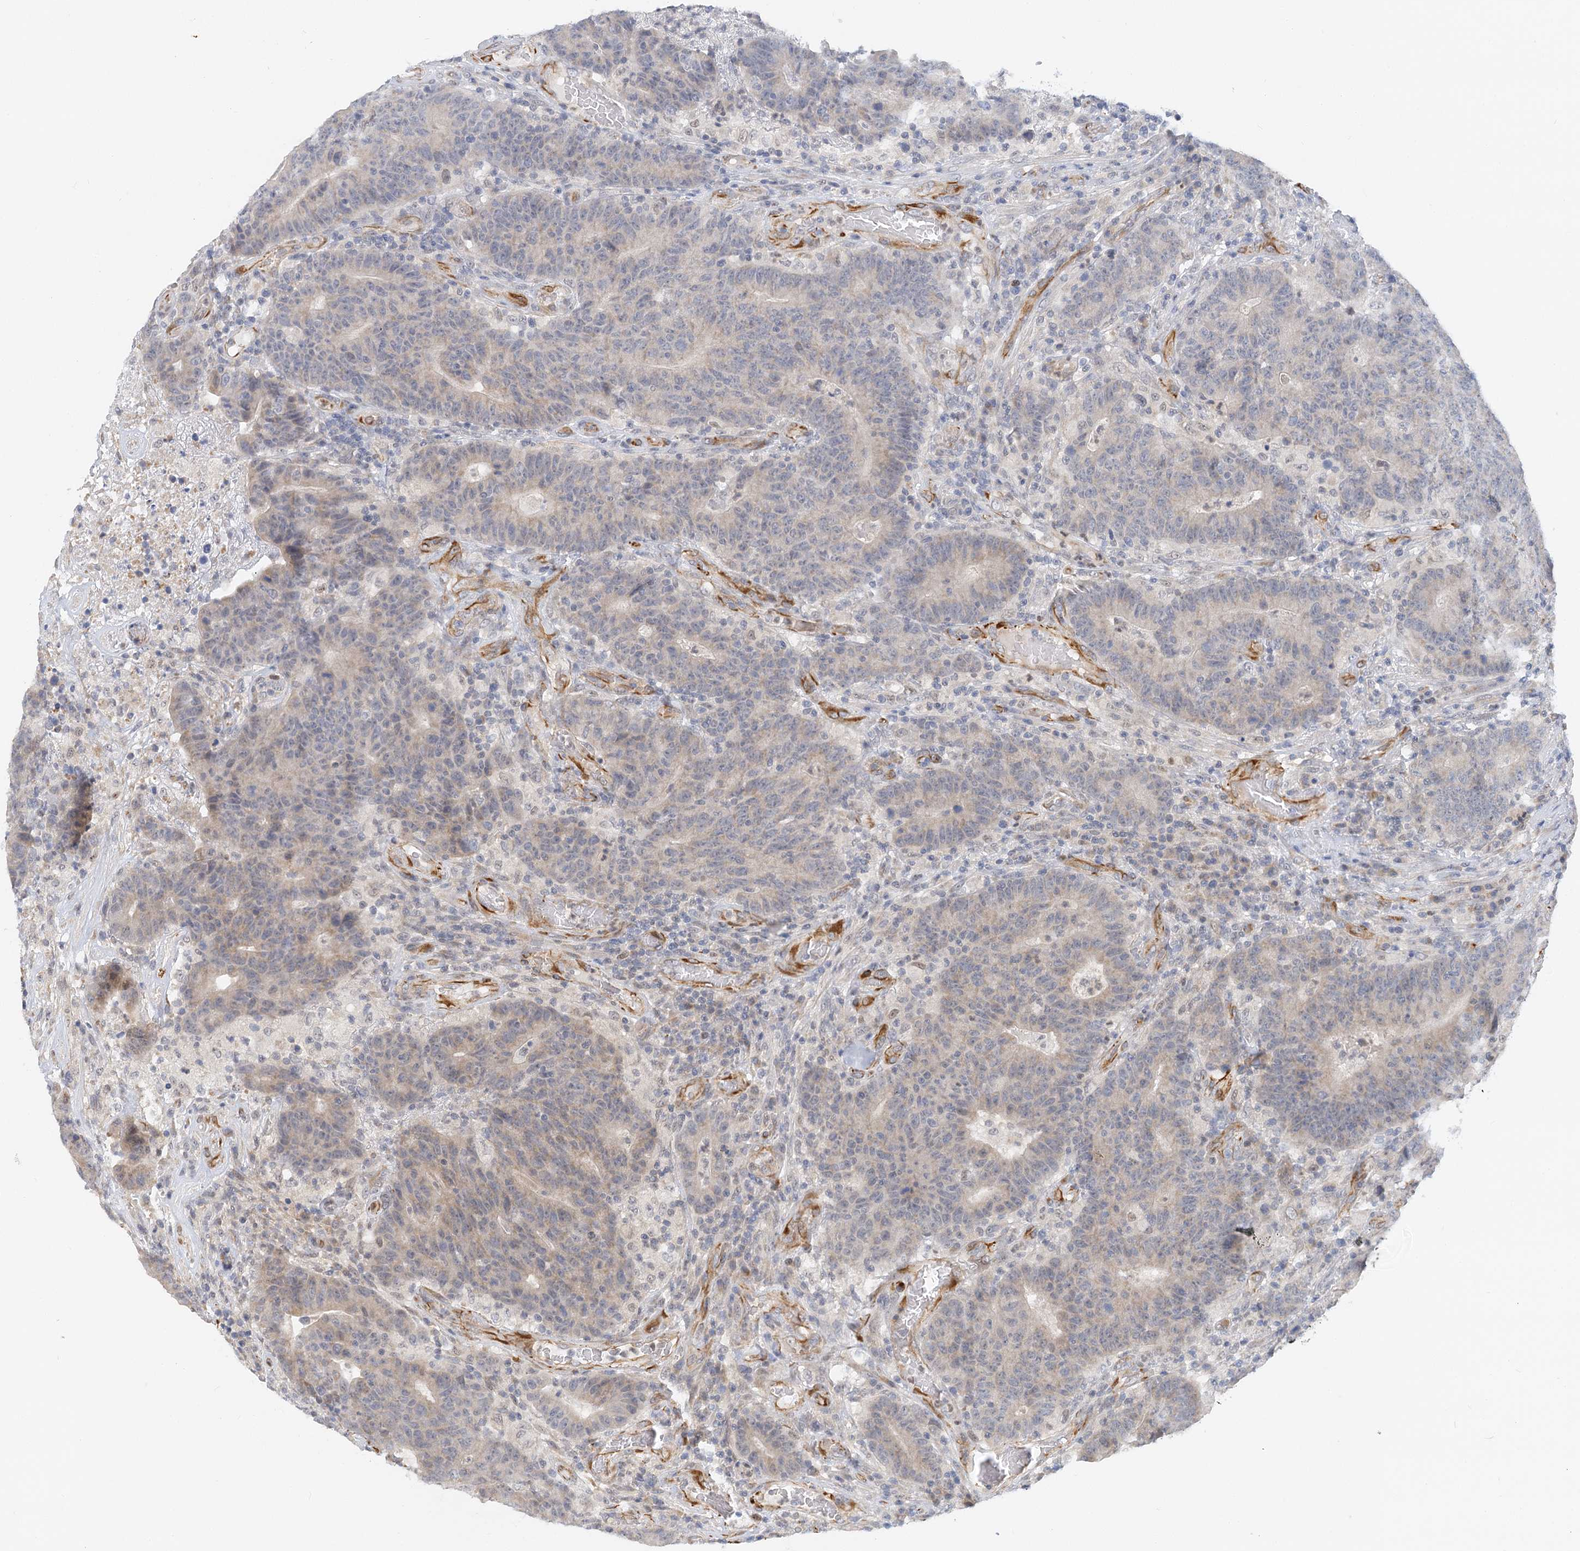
{"staining": {"intensity": "weak", "quantity": "<25%", "location": "cytoplasmic/membranous"}, "tissue": "colorectal cancer", "cell_type": "Tumor cells", "image_type": "cancer", "snomed": [{"axis": "morphology", "description": "Normal tissue, NOS"}, {"axis": "morphology", "description": "Adenocarcinoma, NOS"}, {"axis": "topography", "description": "Colon"}], "caption": "Protein analysis of colorectal adenocarcinoma reveals no significant positivity in tumor cells.", "gene": "NELL2", "patient": {"sex": "female", "age": 75}}